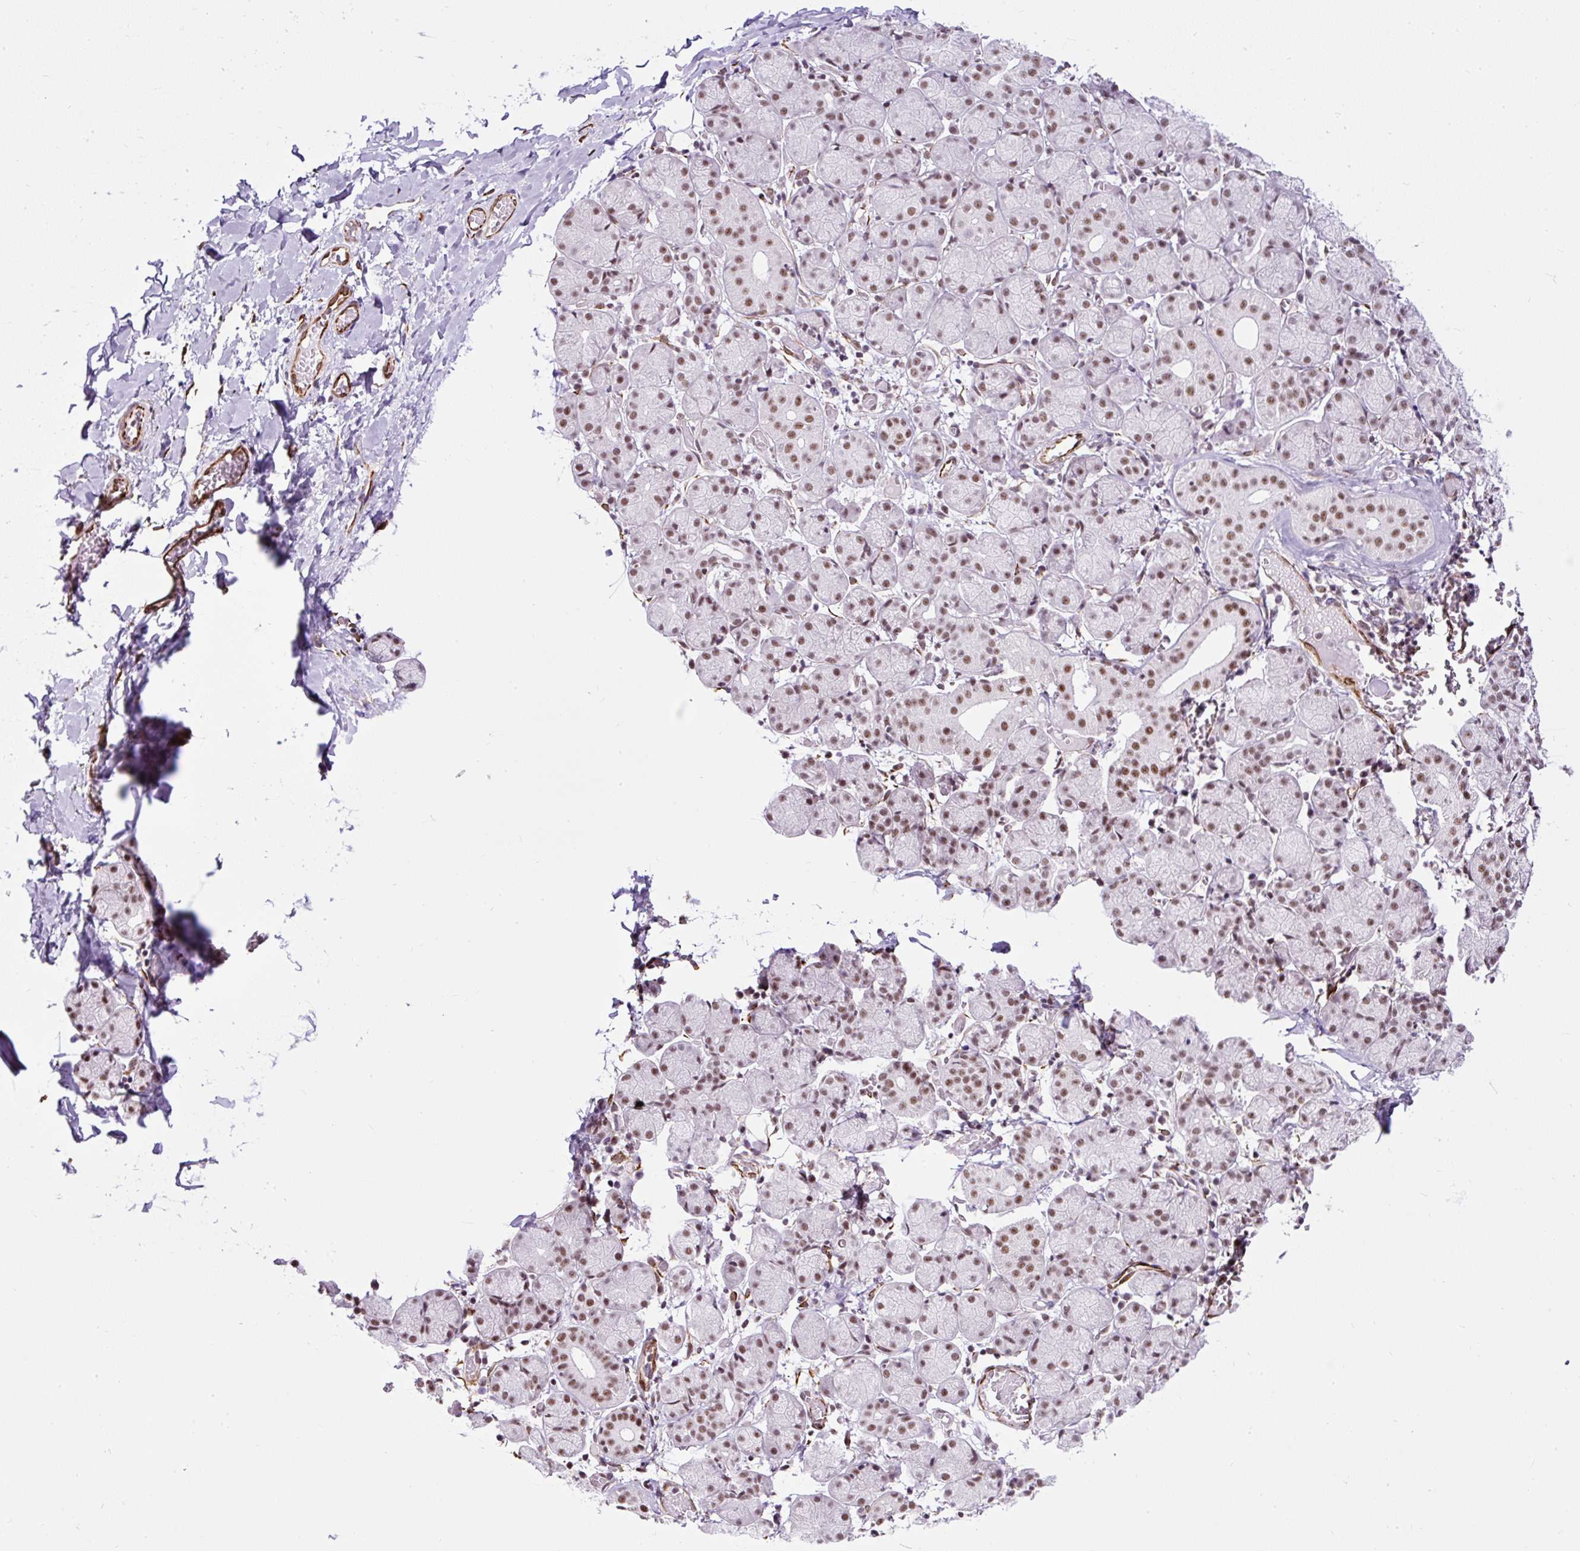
{"staining": {"intensity": "moderate", "quantity": ">75%", "location": "nuclear"}, "tissue": "salivary gland", "cell_type": "Glandular cells", "image_type": "normal", "snomed": [{"axis": "morphology", "description": "Normal tissue, NOS"}, {"axis": "topography", "description": "Salivary gland"}], "caption": "Benign salivary gland was stained to show a protein in brown. There is medium levels of moderate nuclear positivity in approximately >75% of glandular cells. Immunohistochemistry stains the protein in brown and the nuclei are stained blue.", "gene": "FMC1", "patient": {"sex": "female", "age": 24}}